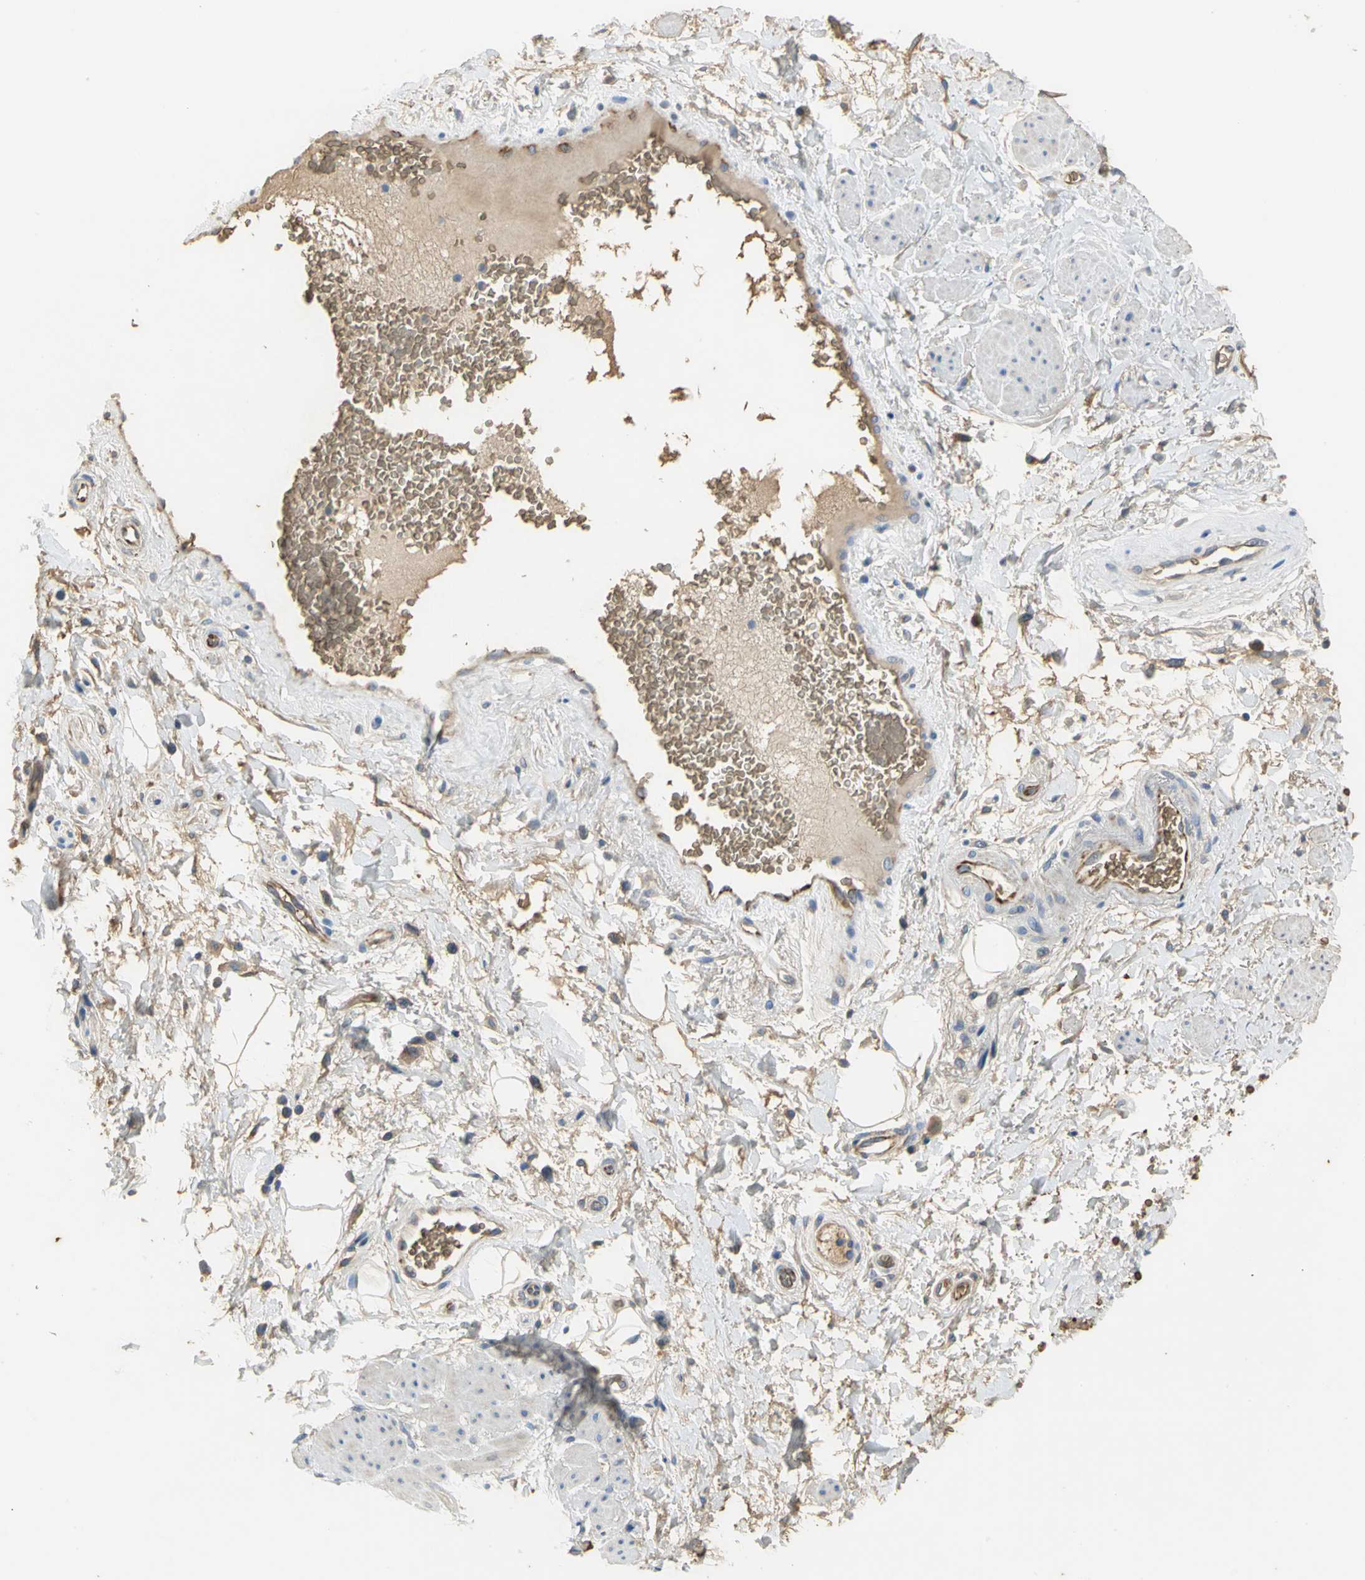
{"staining": {"intensity": "moderate", "quantity": ">75%", "location": "cytoplasmic/membranous"}, "tissue": "adipose tissue", "cell_type": "Adipocytes", "image_type": "normal", "snomed": [{"axis": "morphology", "description": "Normal tissue, NOS"}, {"axis": "topography", "description": "Soft tissue"}, {"axis": "topography", "description": "Peripheral nerve tissue"}], "caption": "IHC of benign human adipose tissue exhibits medium levels of moderate cytoplasmic/membranous expression in about >75% of adipocytes. The protein is shown in brown color, while the nuclei are stained blue.", "gene": "TREM1", "patient": {"sex": "female", "age": 71}}